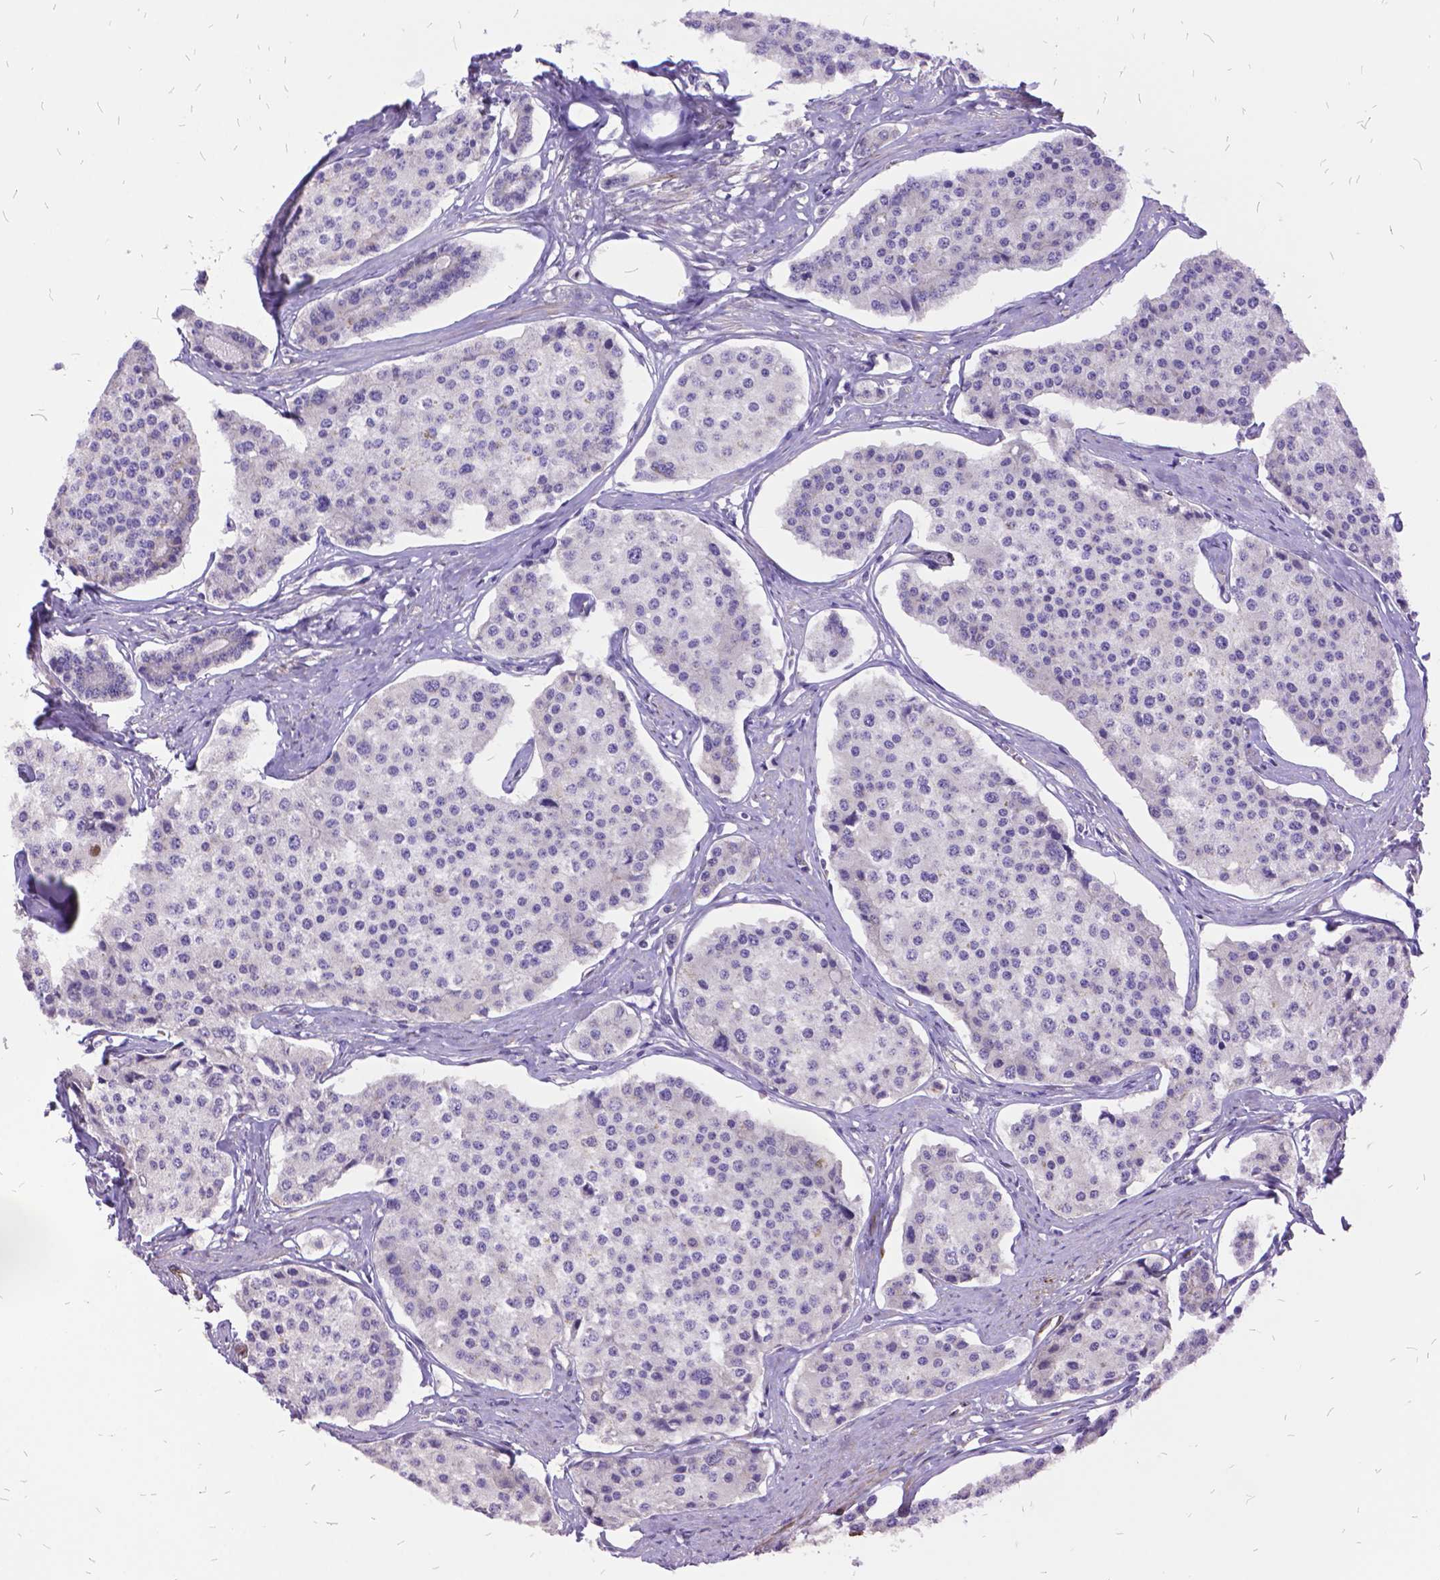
{"staining": {"intensity": "negative", "quantity": "none", "location": "none"}, "tissue": "carcinoid", "cell_type": "Tumor cells", "image_type": "cancer", "snomed": [{"axis": "morphology", "description": "Carcinoid, malignant, NOS"}, {"axis": "topography", "description": "Small intestine"}], "caption": "DAB immunohistochemical staining of human carcinoid (malignant) exhibits no significant positivity in tumor cells.", "gene": "GRB7", "patient": {"sex": "female", "age": 65}}